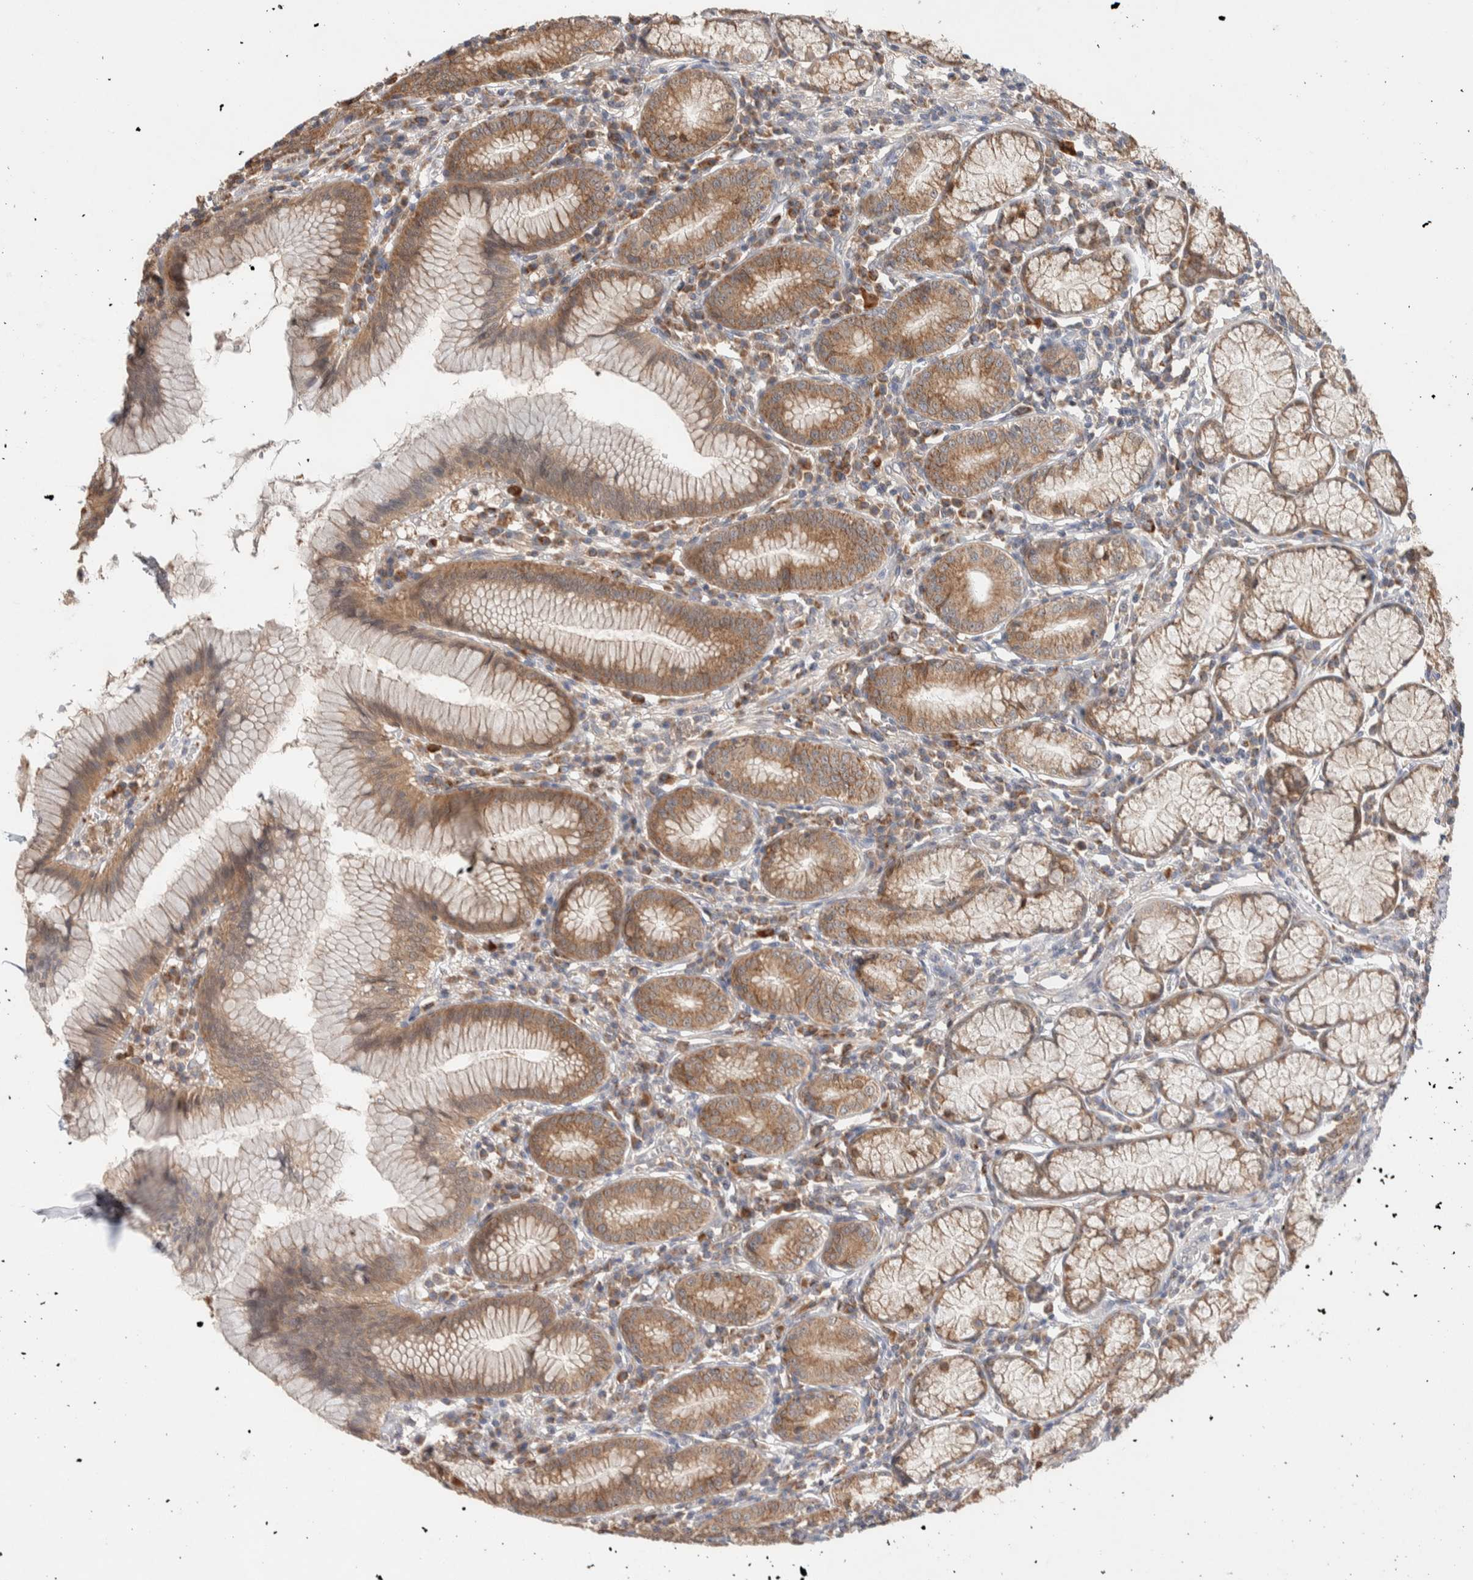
{"staining": {"intensity": "moderate", "quantity": "25%-75%", "location": "cytoplasmic/membranous"}, "tissue": "stomach", "cell_type": "Glandular cells", "image_type": "normal", "snomed": [{"axis": "morphology", "description": "Normal tissue, NOS"}, {"axis": "topography", "description": "Stomach"}], "caption": "Immunohistochemistry (IHC) of unremarkable human stomach displays medium levels of moderate cytoplasmic/membranous positivity in about 25%-75% of glandular cells.", "gene": "DEPTOR", "patient": {"sex": "male", "age": 55}}